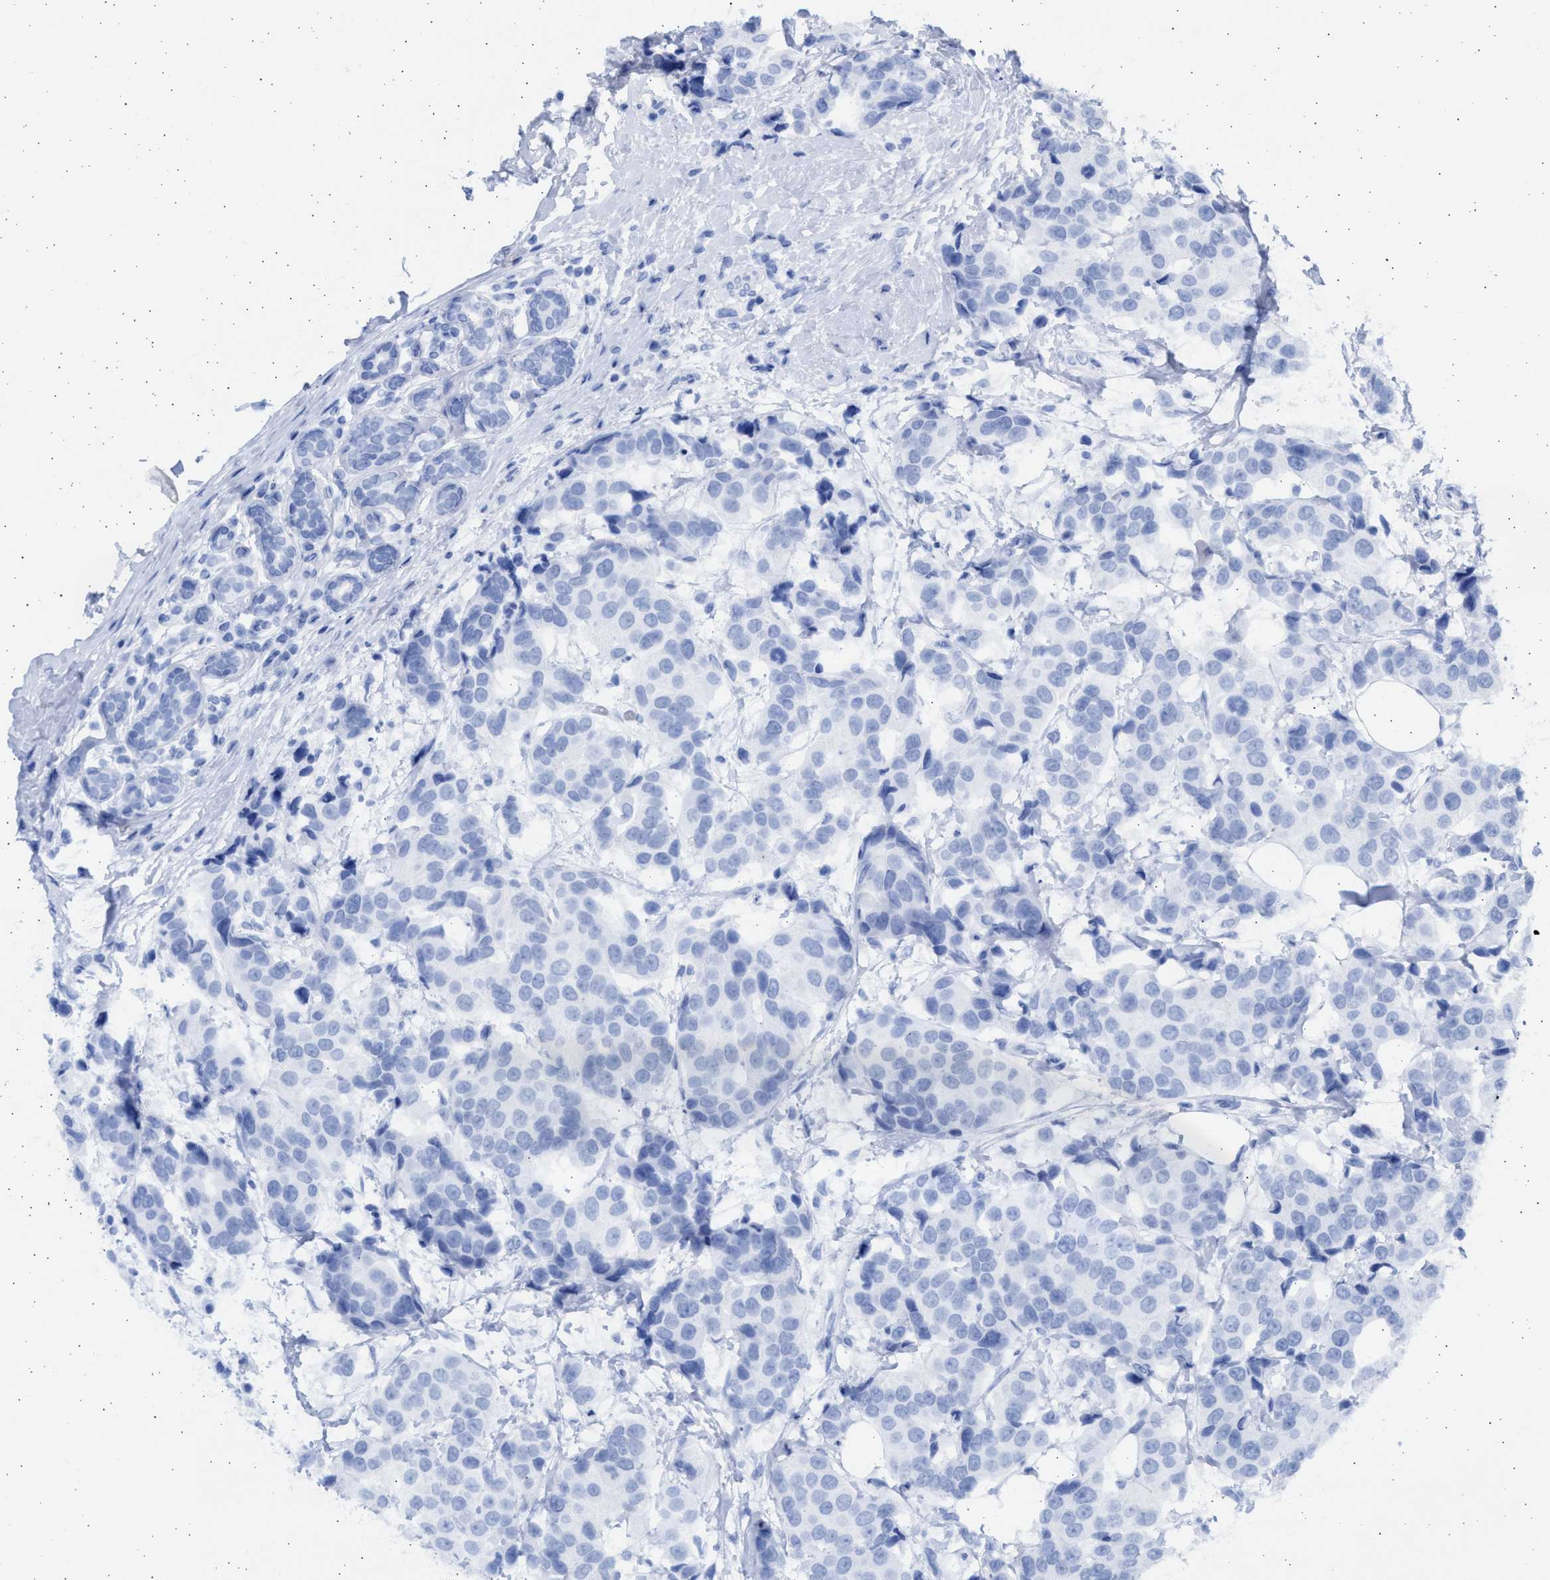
{"staining": {"intensity": "negative", "quantity": "none", "location": "none"}, "tissue": "breast cancer", "cell_type": "Tumor cells", "image_type": "cancer", "snomed": [{"axis": "morphology", "description": "Normal tissue, NOS"}, {"axis": "morphology", "description": "Duct carcinoma"}, {"axis": "topography", "description": "Breast"}], "caption": "The histopathology image displays no staining of tumor cells in intraductal carcinoma (breast).", "gene": "ALDOC", "patient": {"sex": "female", "age": 39}}